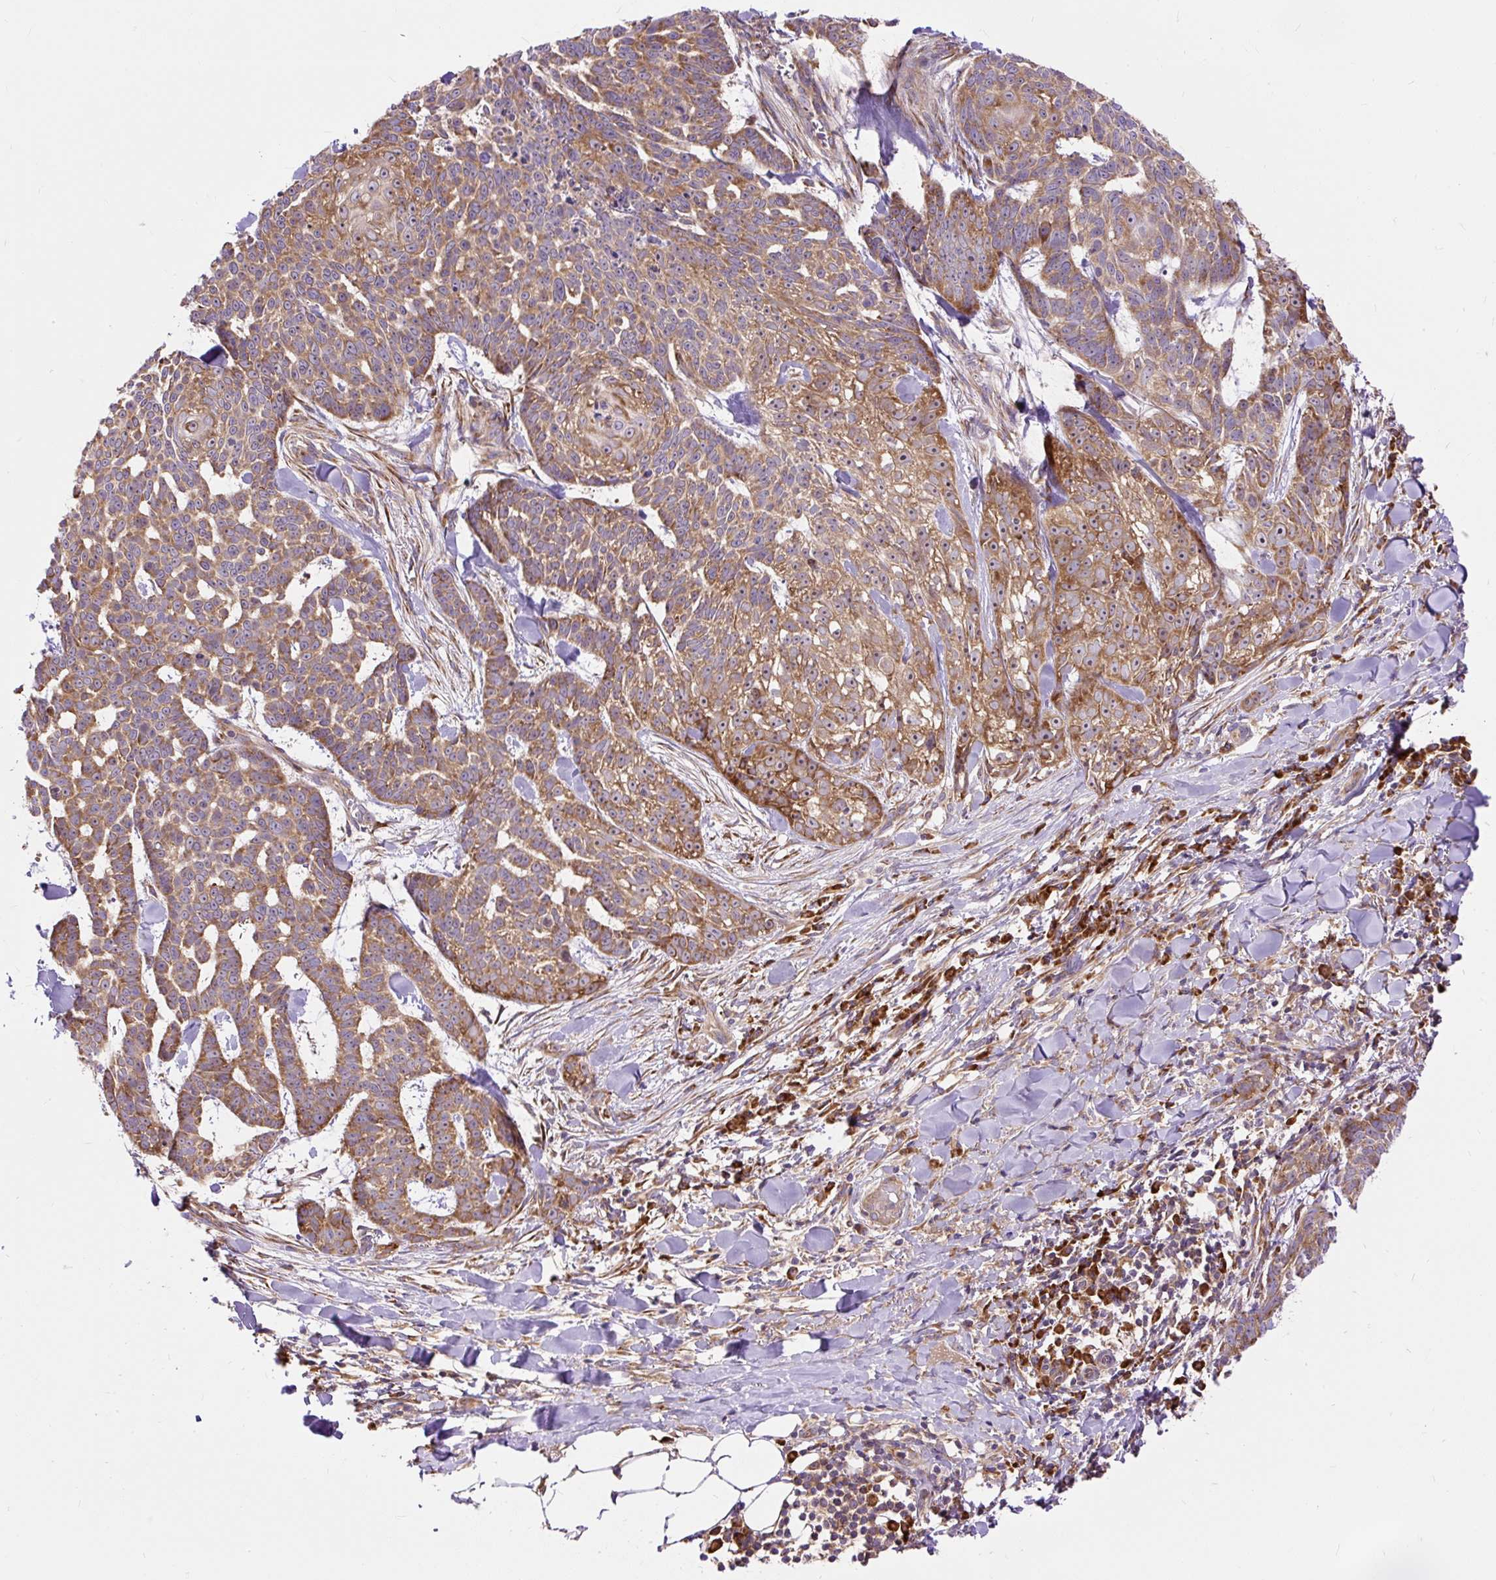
{"staining": {"intensity": "moderate", "quantity": ">75%", "location": "cytoplasmic/membranous"}, "tissue": "skin cancer", "cell_type": "Tumor cells", "image_type": "cancer", "snomed": [{"axis": "morphology", "description": "Basal cell carcinoma"}, {"axis": "topography", "description": "Skin"}], "caption": "High-magnification brightfield microscopy of skin cancer stained with DAB (3,3'-diaminobenzidine) (brown) and counterstained with hematoxylin (blue). tumor cells exhibit moderate cytoplasmic/membranous staining is present in approximately>75% of cells.", "gene": "RPS5", "patient": {"sex": "female", "age": 93}}